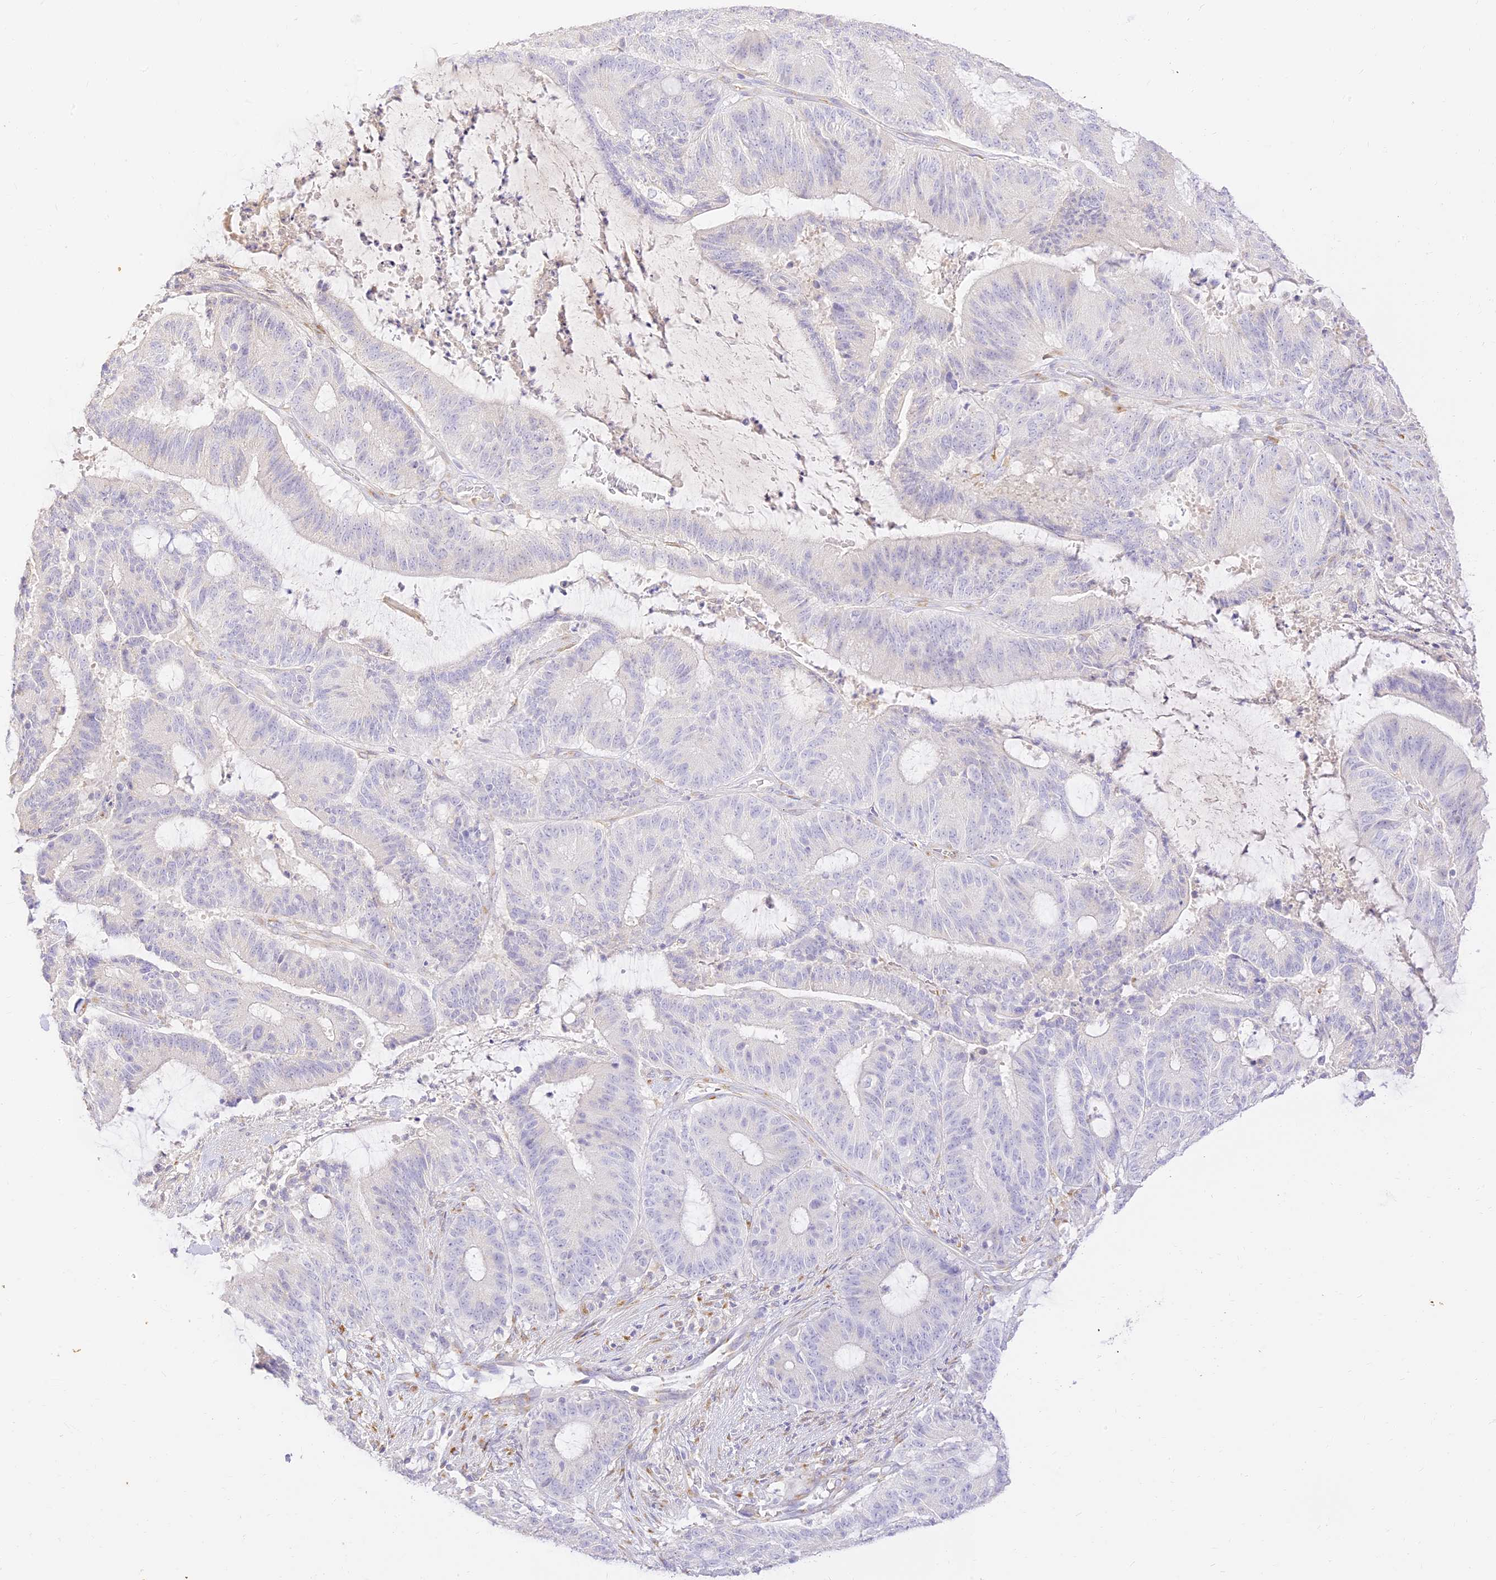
{"staining": {"intensity": "negative", "quantity": "none", "location": "none"}, "tissue": "liver cancer", "cell_type": "Tumor cells", "image_type": "cancer", "snomed": [{"axis": "morphology", "description": "Normal tissue, NOS"}, {"axis": "morphology", "description": "Cholangiocarcinoma"}, {"axis": "topography", "description": "Liver"}, {"axis": "topography", "description": "Peripheral nerve tissue"}], "caption": "IHC photomicrograph of liver cancer stained for a protein (brown), which demonstrates no staining in tumor cells. The staining is performed using DAB (3,3'-diaminobenzidine) brown chromogen with nuclei counter-stained in using hematoxylin.", "gene": "SEC13", "patient": {"sex": "female", "age": 73}}